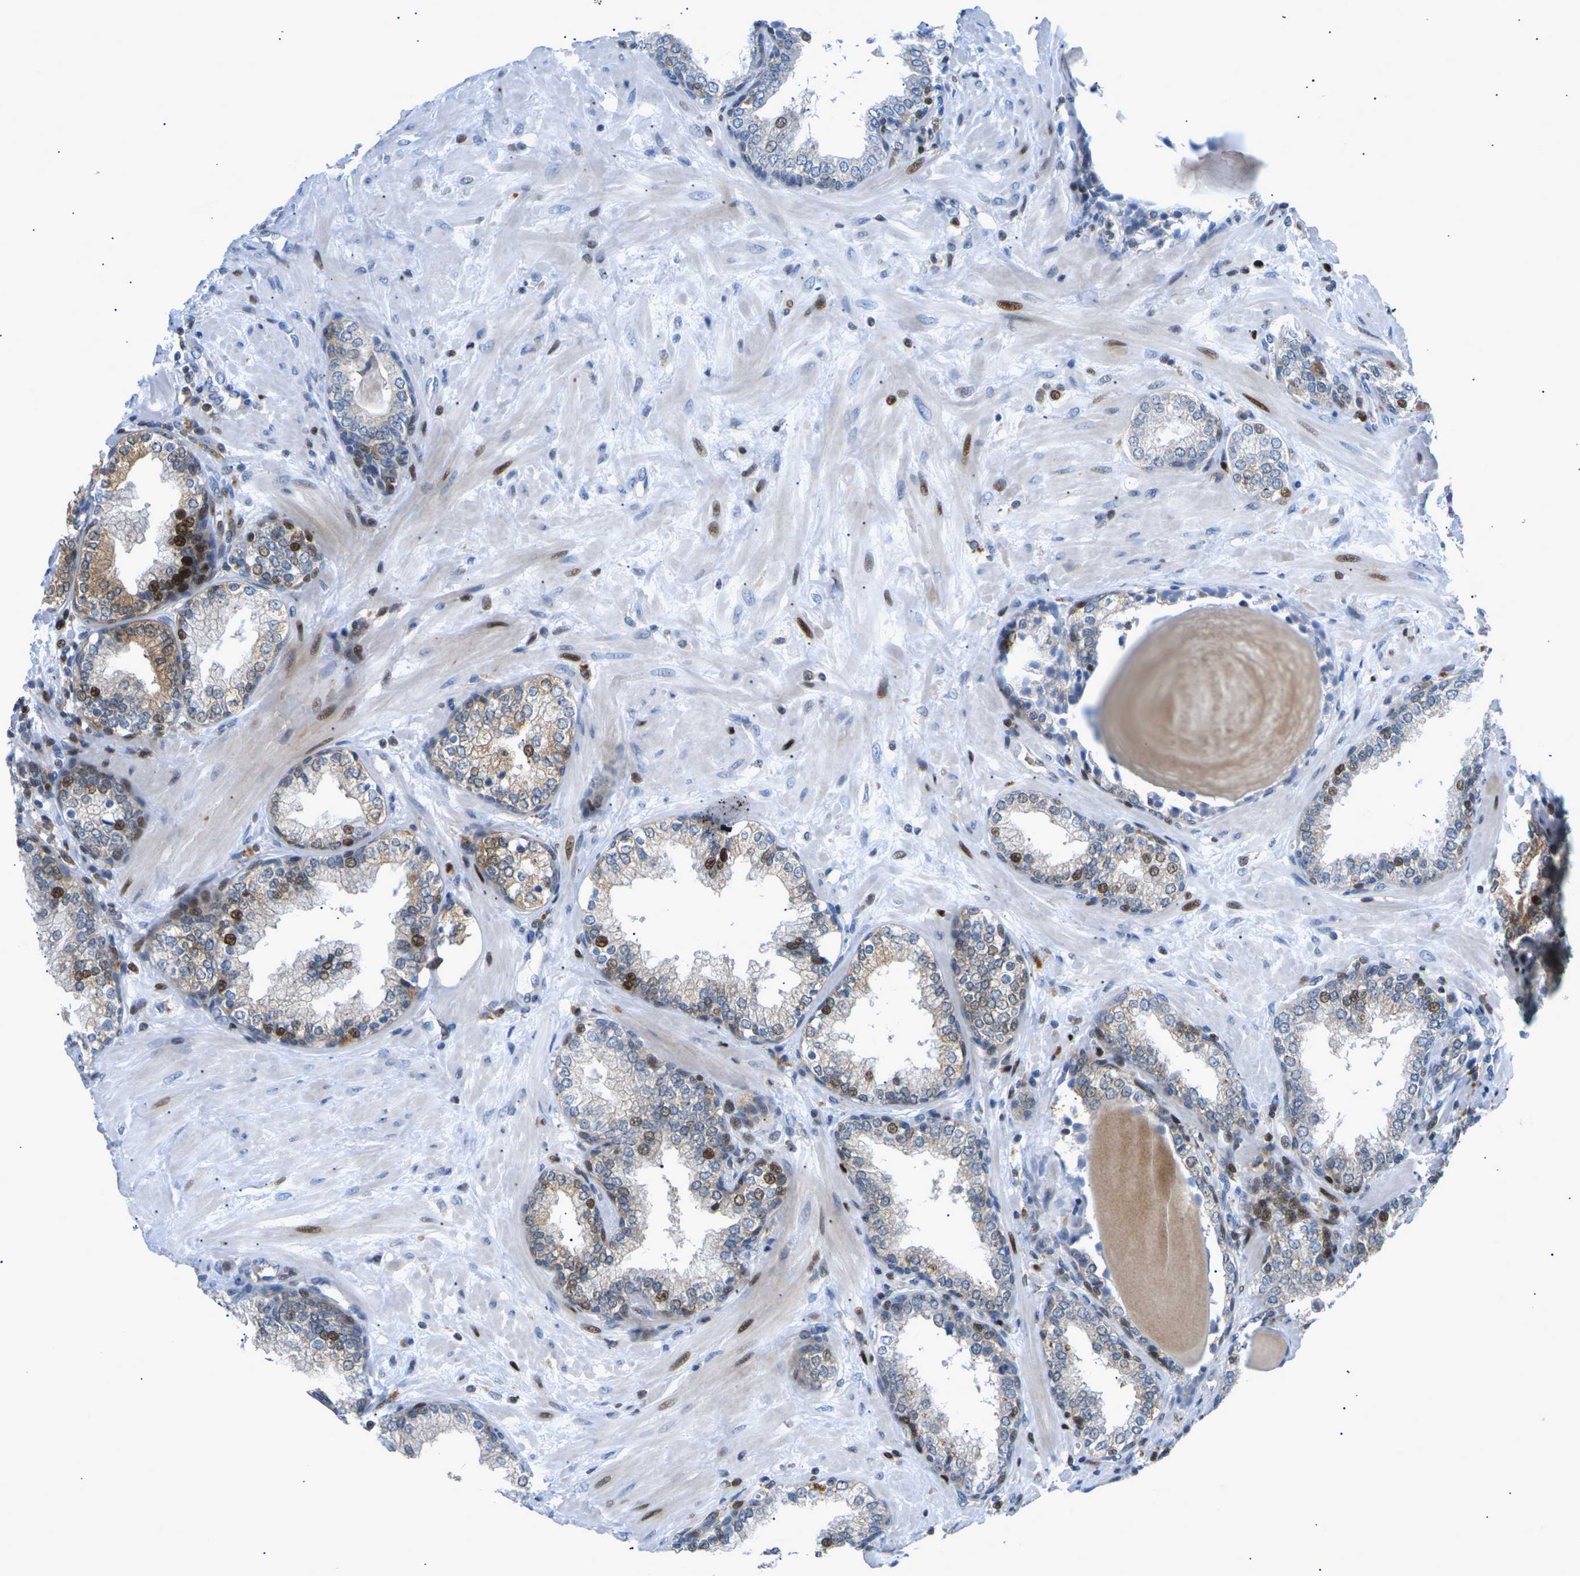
{"staining": {"intensity": "strong", "quantity": "25%-75%", "location": "cytoplasmic/membranous,nuclear"}, "tissue": "prostate", "cell_type": "Glandular cells", "image_type": "normal", "snomed": [{"axis": "morphology", "description": "Normal tissue, NOS"}, {"axis": "topography", "description": "Prostate"}], "caption": "This image demonstrates normal prostate stained with immunohistochemistry (IHC) to label a protein in brown. The cytoplasmic/membranous,nuclear of glandular cells show strong positivity for the protein. Nuclei are counter-stained blue.", "gene": "RPS6KA3", "patient": {"sex": "male", "age": 51}}